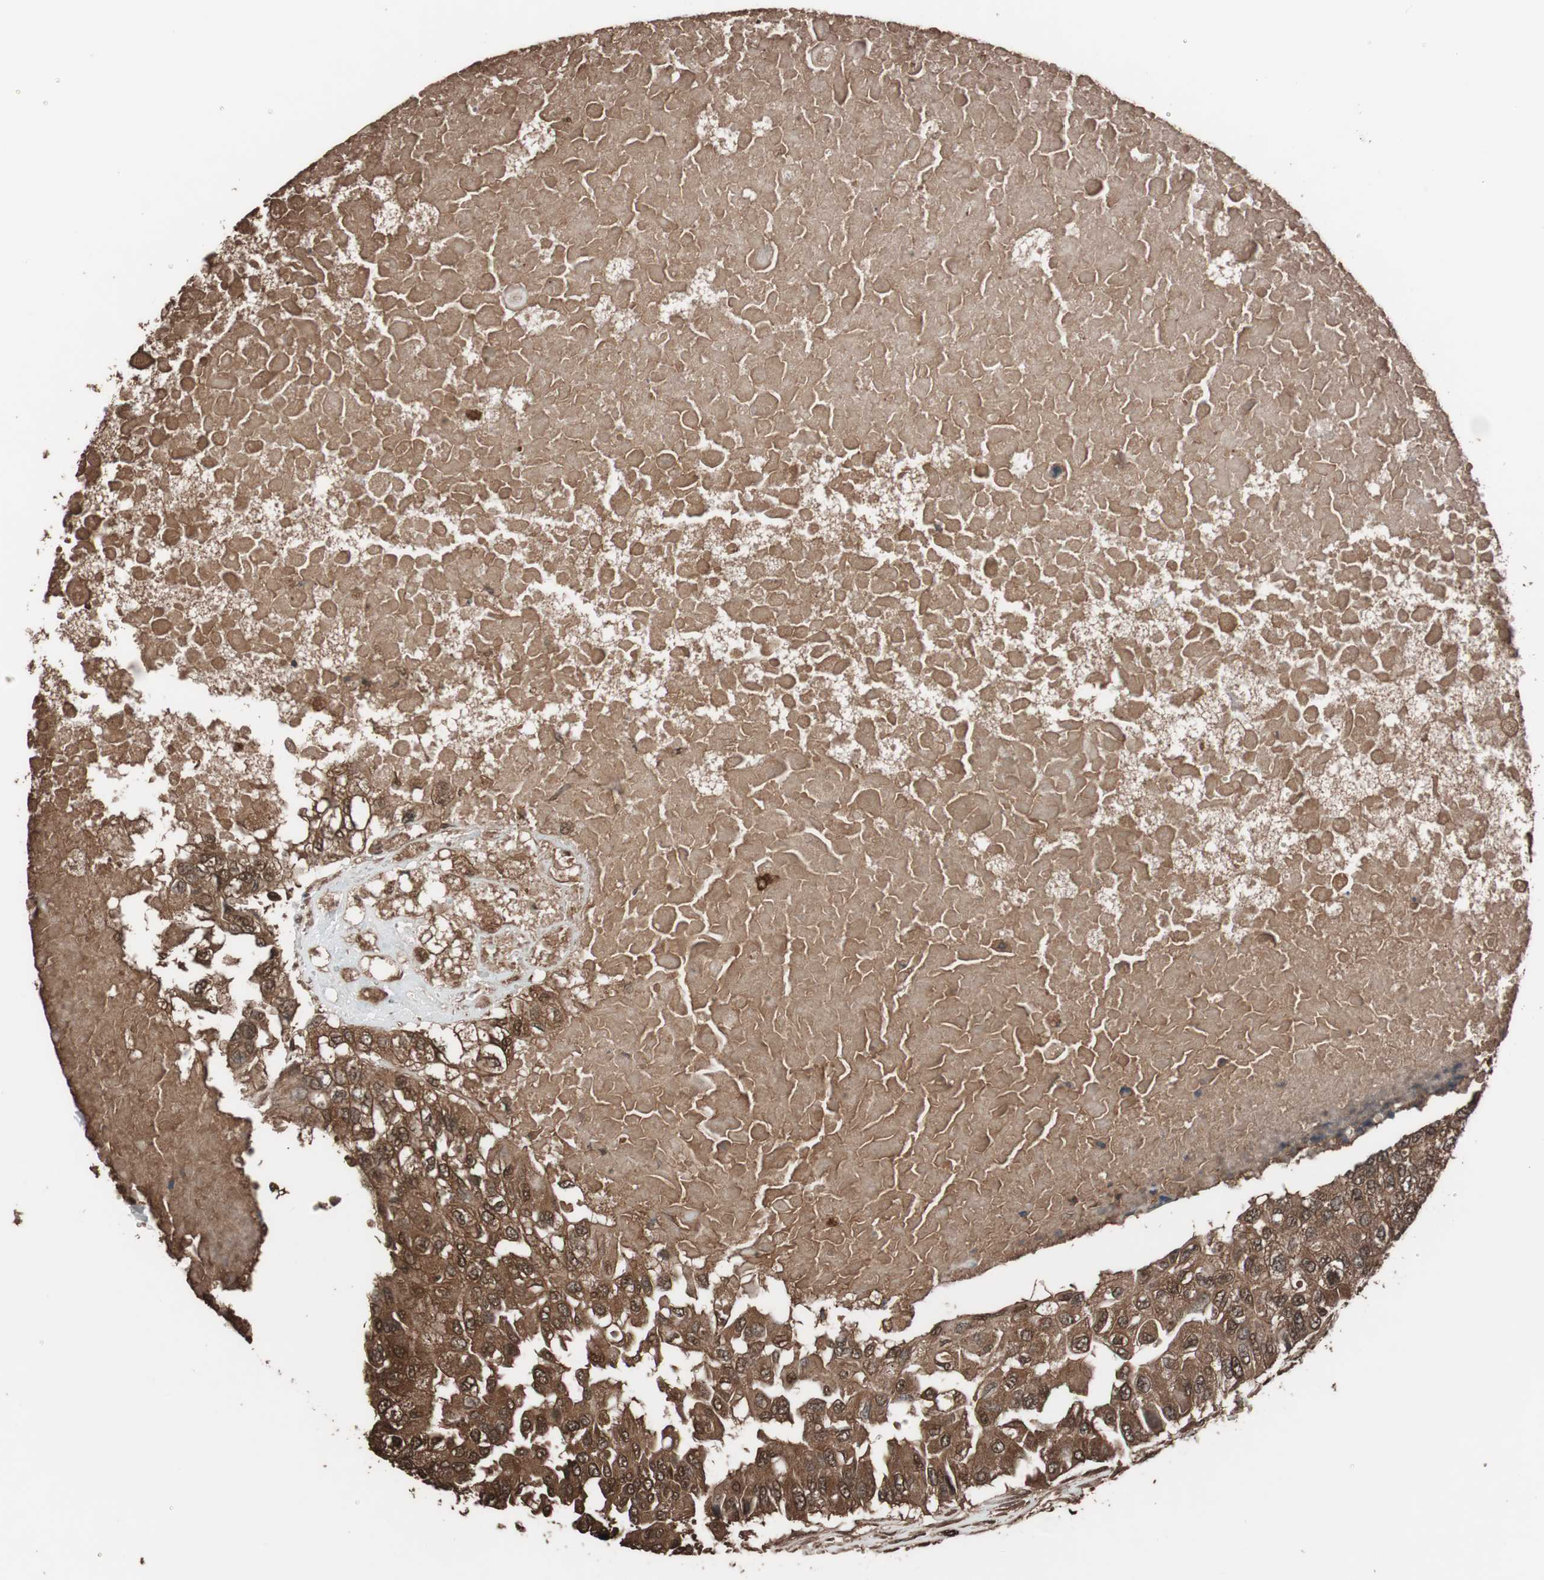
{"staining": {"intensity": "strong", "quantity": ">75%", "location": "cytoplasmic/membranous"}, "tissue": "breast cancer", "cell_type": "Tumor cells", "image_type": "cancer", "snomed": [{"axis": "morphology", "description": "Normal tissue, NOS"}, {"axis": "morphology", "description": "Duct carcinoma"}, {"axis": "topography", "description": "Breast"}], "caption": "Immunohistochemical staining of breast intraductal carcinoma displays high levels of strong cytoplasmic/membranous protein expression in about >75% of tumor cells.", "gene": "CALM2", "patient": {"sex": "female", "age": 49}}